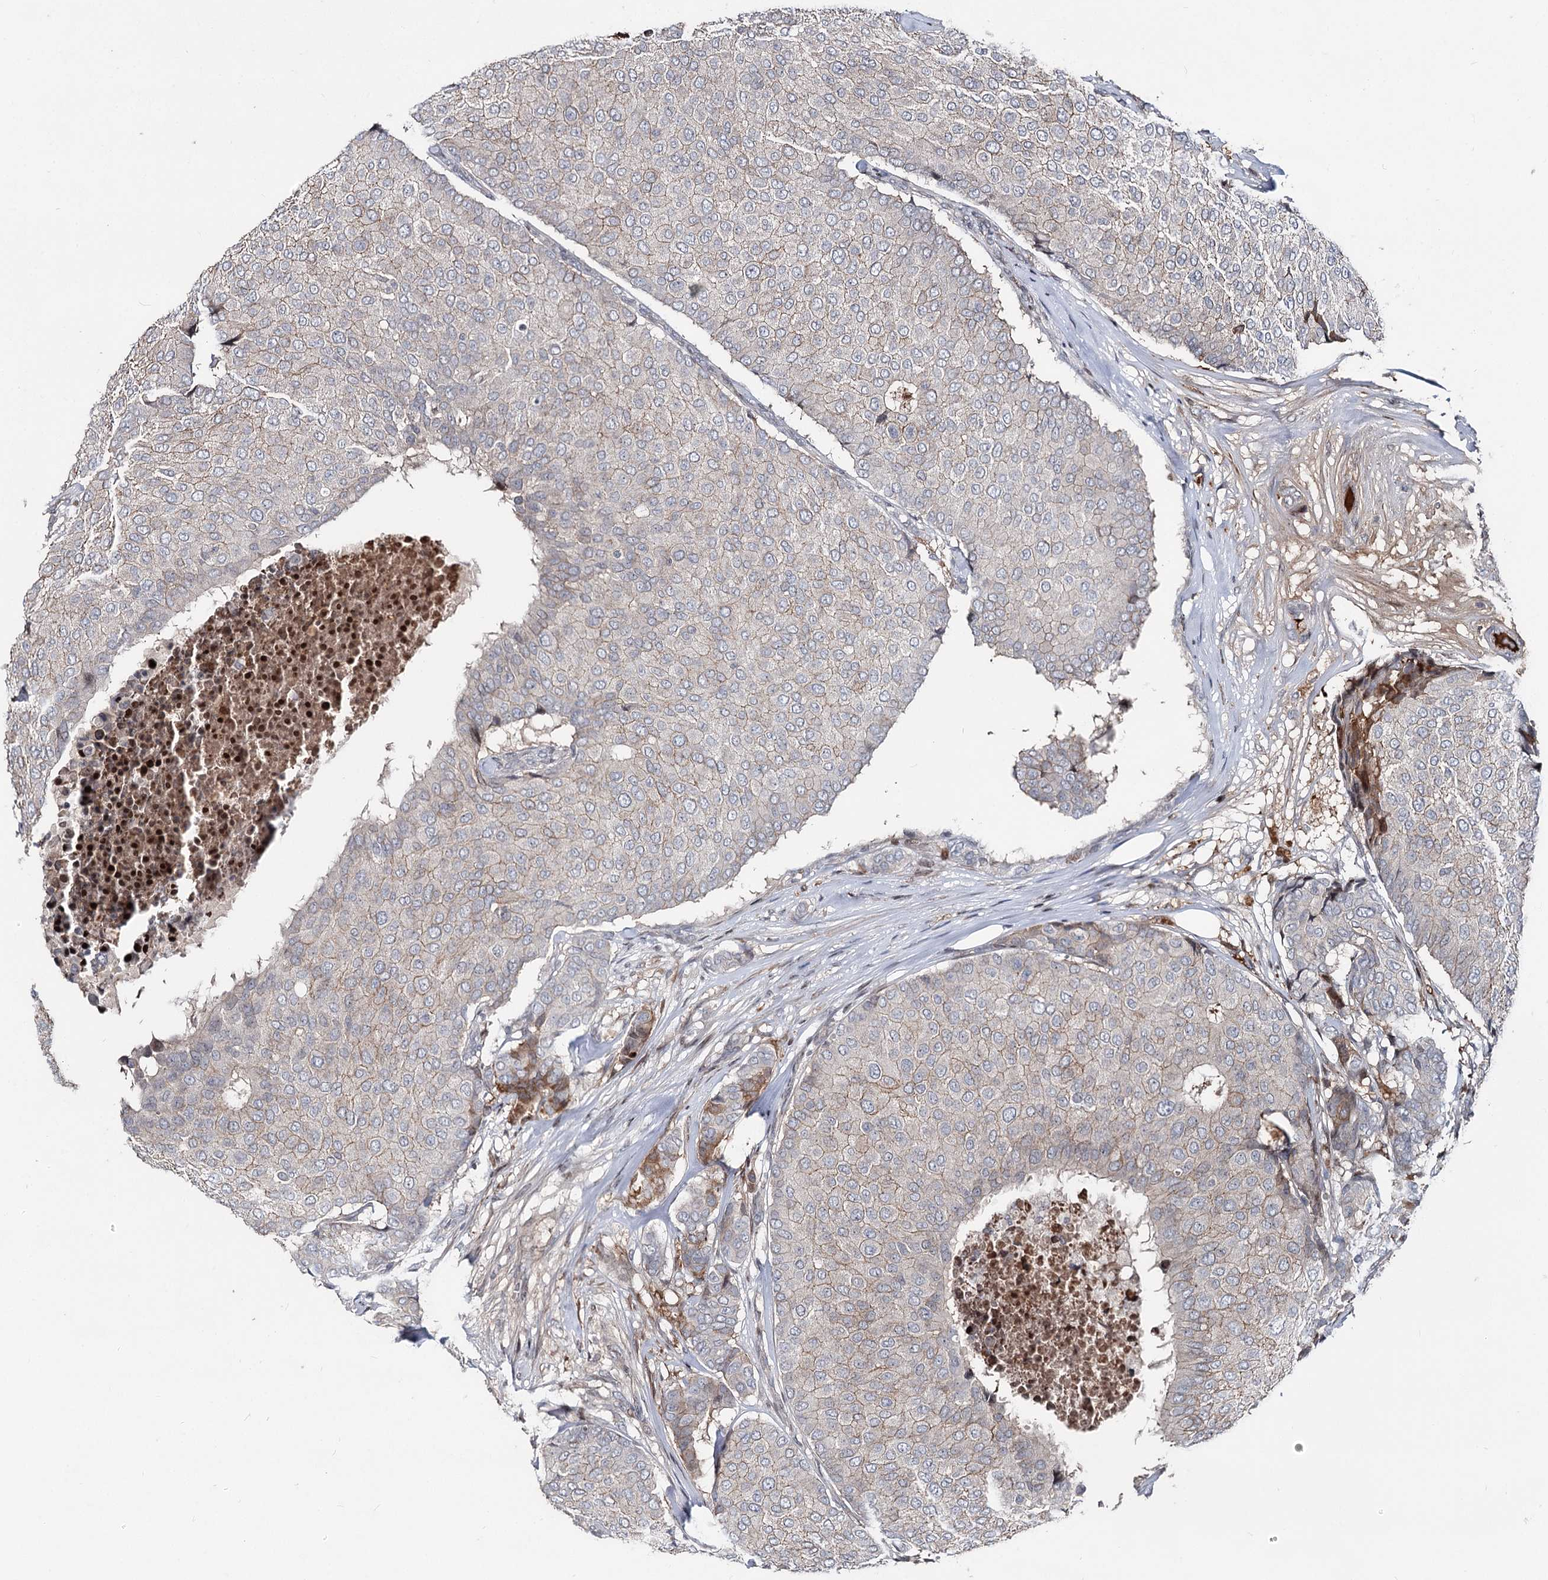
{"staining": {"intensity": "moderate", "quantity": "<25%", "location": "cytoplasmic/membranous"}, "tissue": "breast cancer", "cell_type": "Tumor cells", "image_type": "cancer", "snomed": [{"axis": "morphology", "description": "Duct carcinoma"}, {"axis": "topography", "description": "Breast"}], "caption": "Immunohistochemistry of infiltrating ductal carcinoma (breast) exhibits low levels of moderate cytoplasmic/membranous expression in approximately <25% of tumor cells. (IHC, brightfield microscopy, high magnification).", "gene": "ITFG2", "patient": {"sex": "female", "age": 75}}